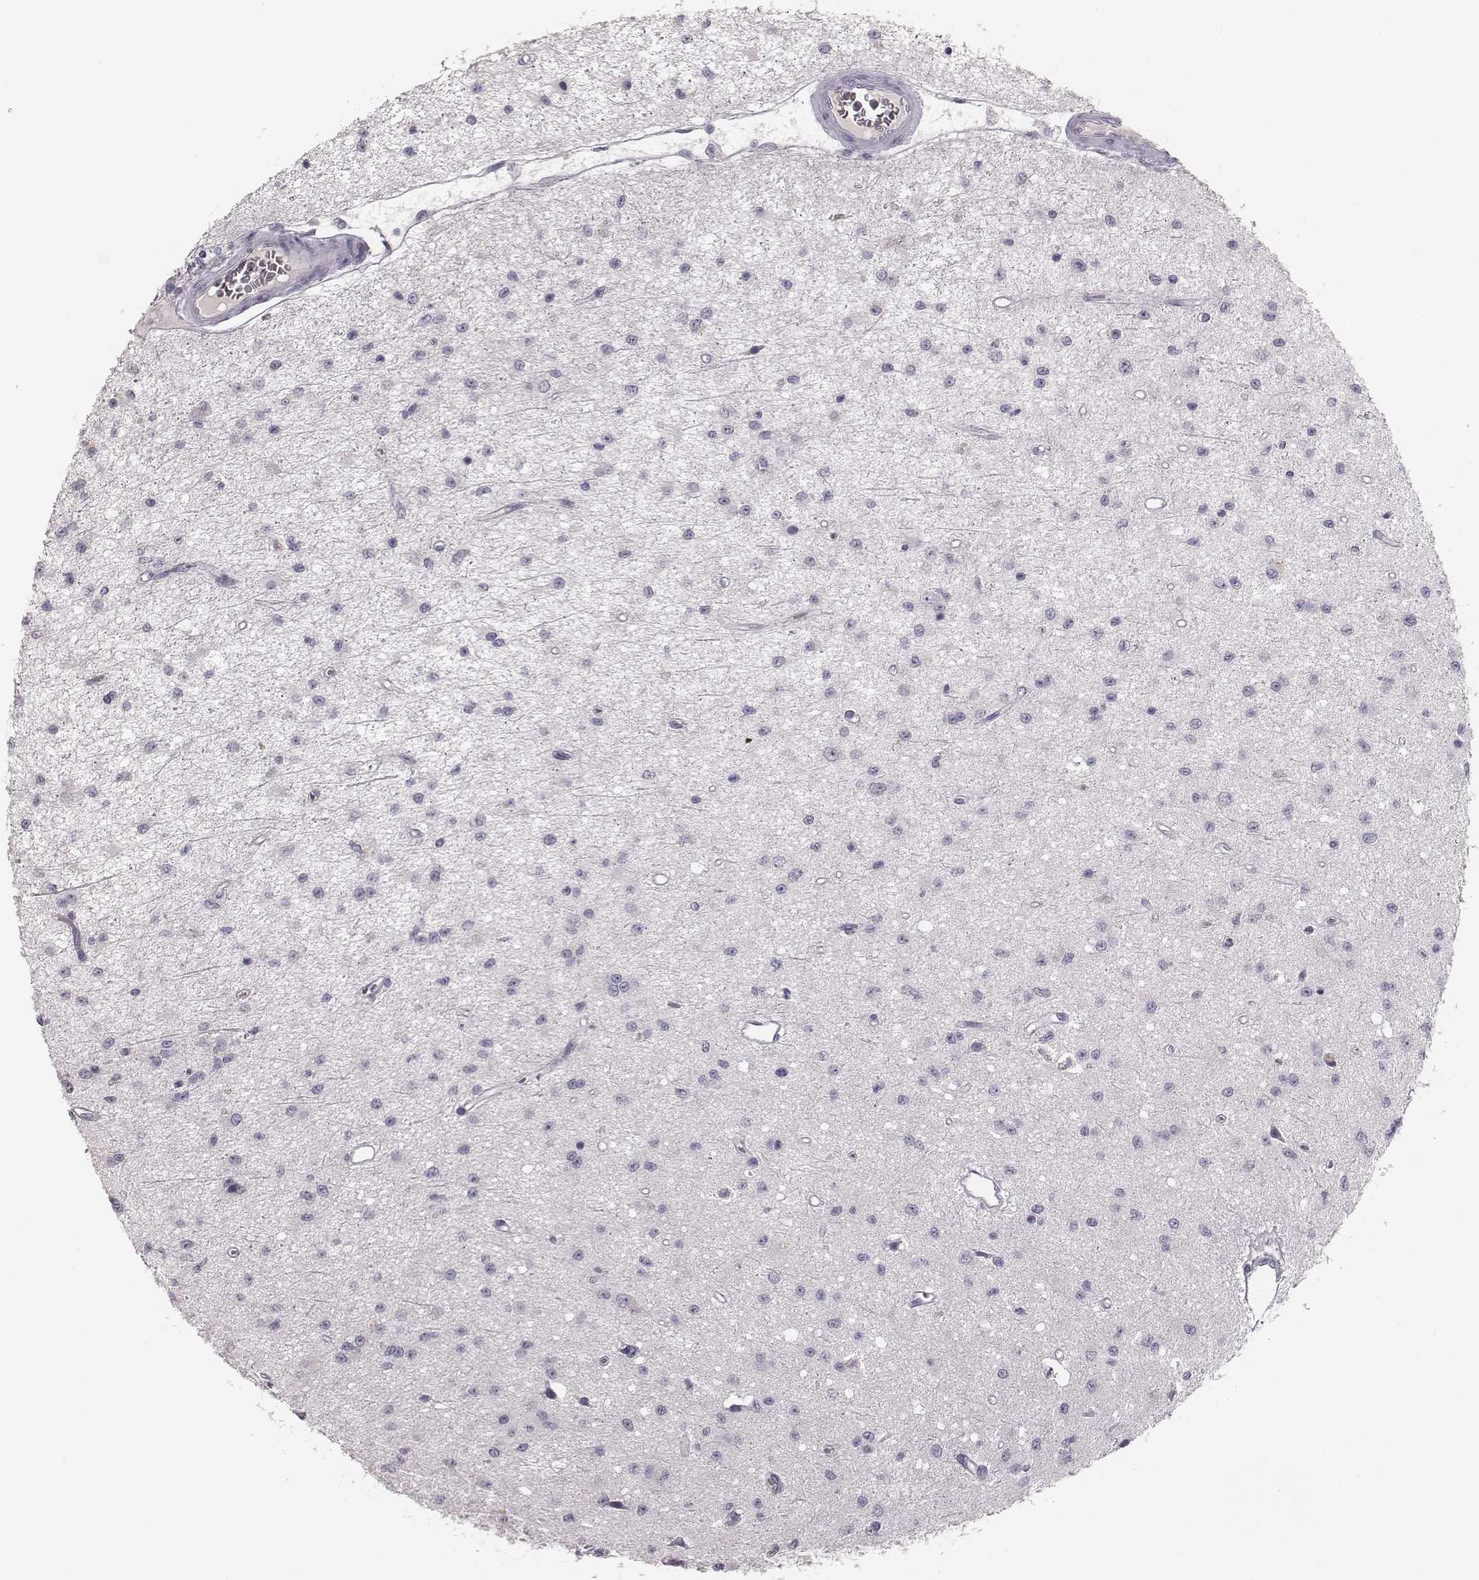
{"staining": {"intensity": "negative", "quantity": "none", "location": "none"}, "tissue": "glioma", "cell_type": "Tumor cells", "image_type": "cancer", "snomed": [{"axis": "morphology", "description": "Glioma, malignant, Low grade"}, {"axis": "topography", "description": "Brain"}], "caption": "Low-grade glioma (malignant) was stained to show a protein in brown. There is no significant expression in tumor cells.", "gene": "MYH6", "patient": {"sex": "female", "age": 45}}